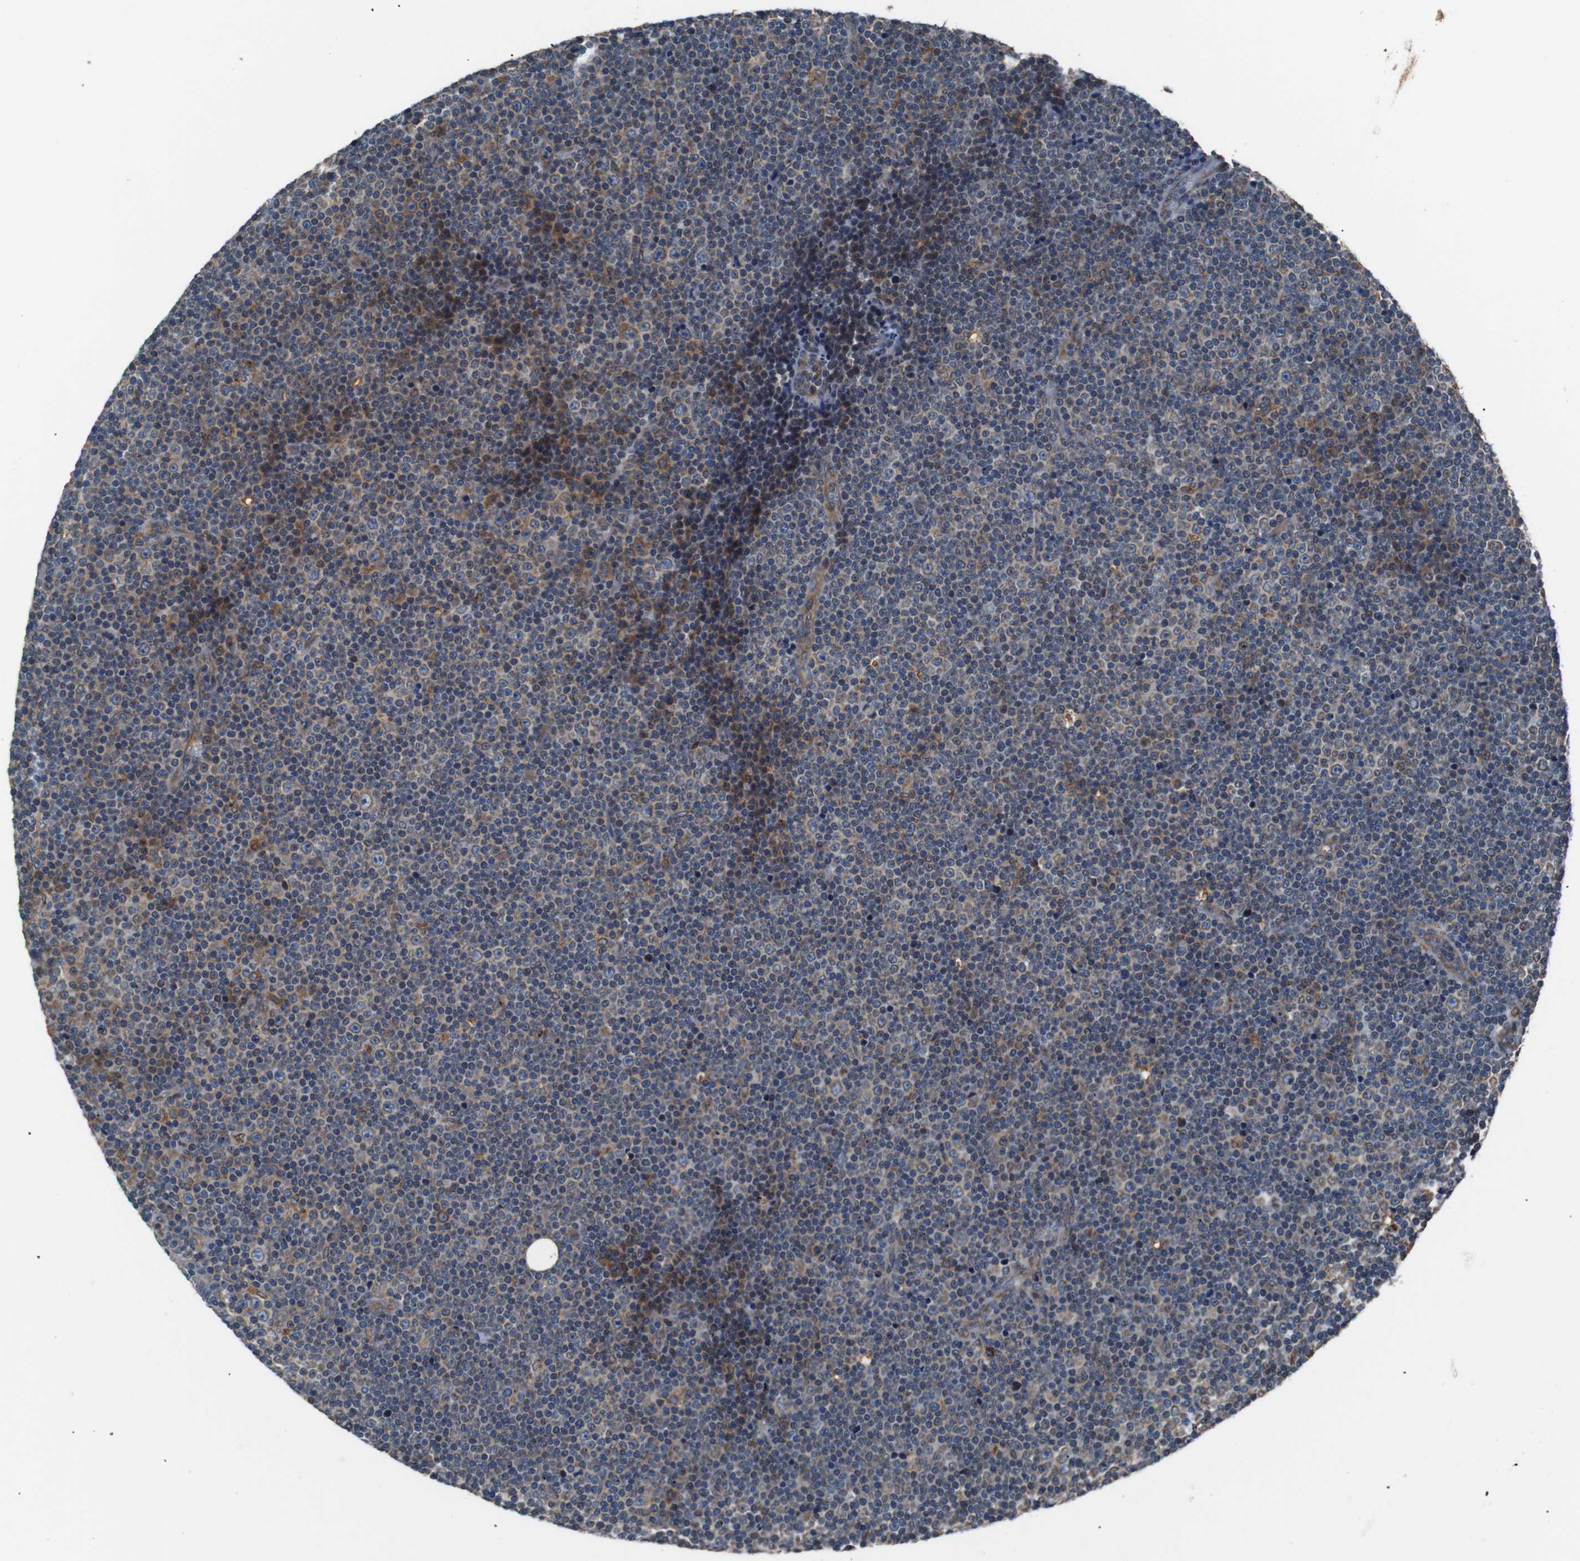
{"staining": {"intensity": "moderate", "quantity": ">75%", "location": "cytoplasmic/membranous"}, "tissue": "lymphoma", "cell_type": "Tumor cells", "image_type": "cancer", "snomed": [{"axis": "morphology", "description": "Malignant lymphoma, non-Hodgkin's type, Low grade"}, {"axis": "topography", "description": "Lymph node"}], "caption": "Lymphoma was stained to show a protein in brown. There is medium levels of moderate cytoplasmic/membranous expression in about >75% of tumor cells.", "gene": "SIGMAR1", "patient": {"sex": "female", "age": 67}}